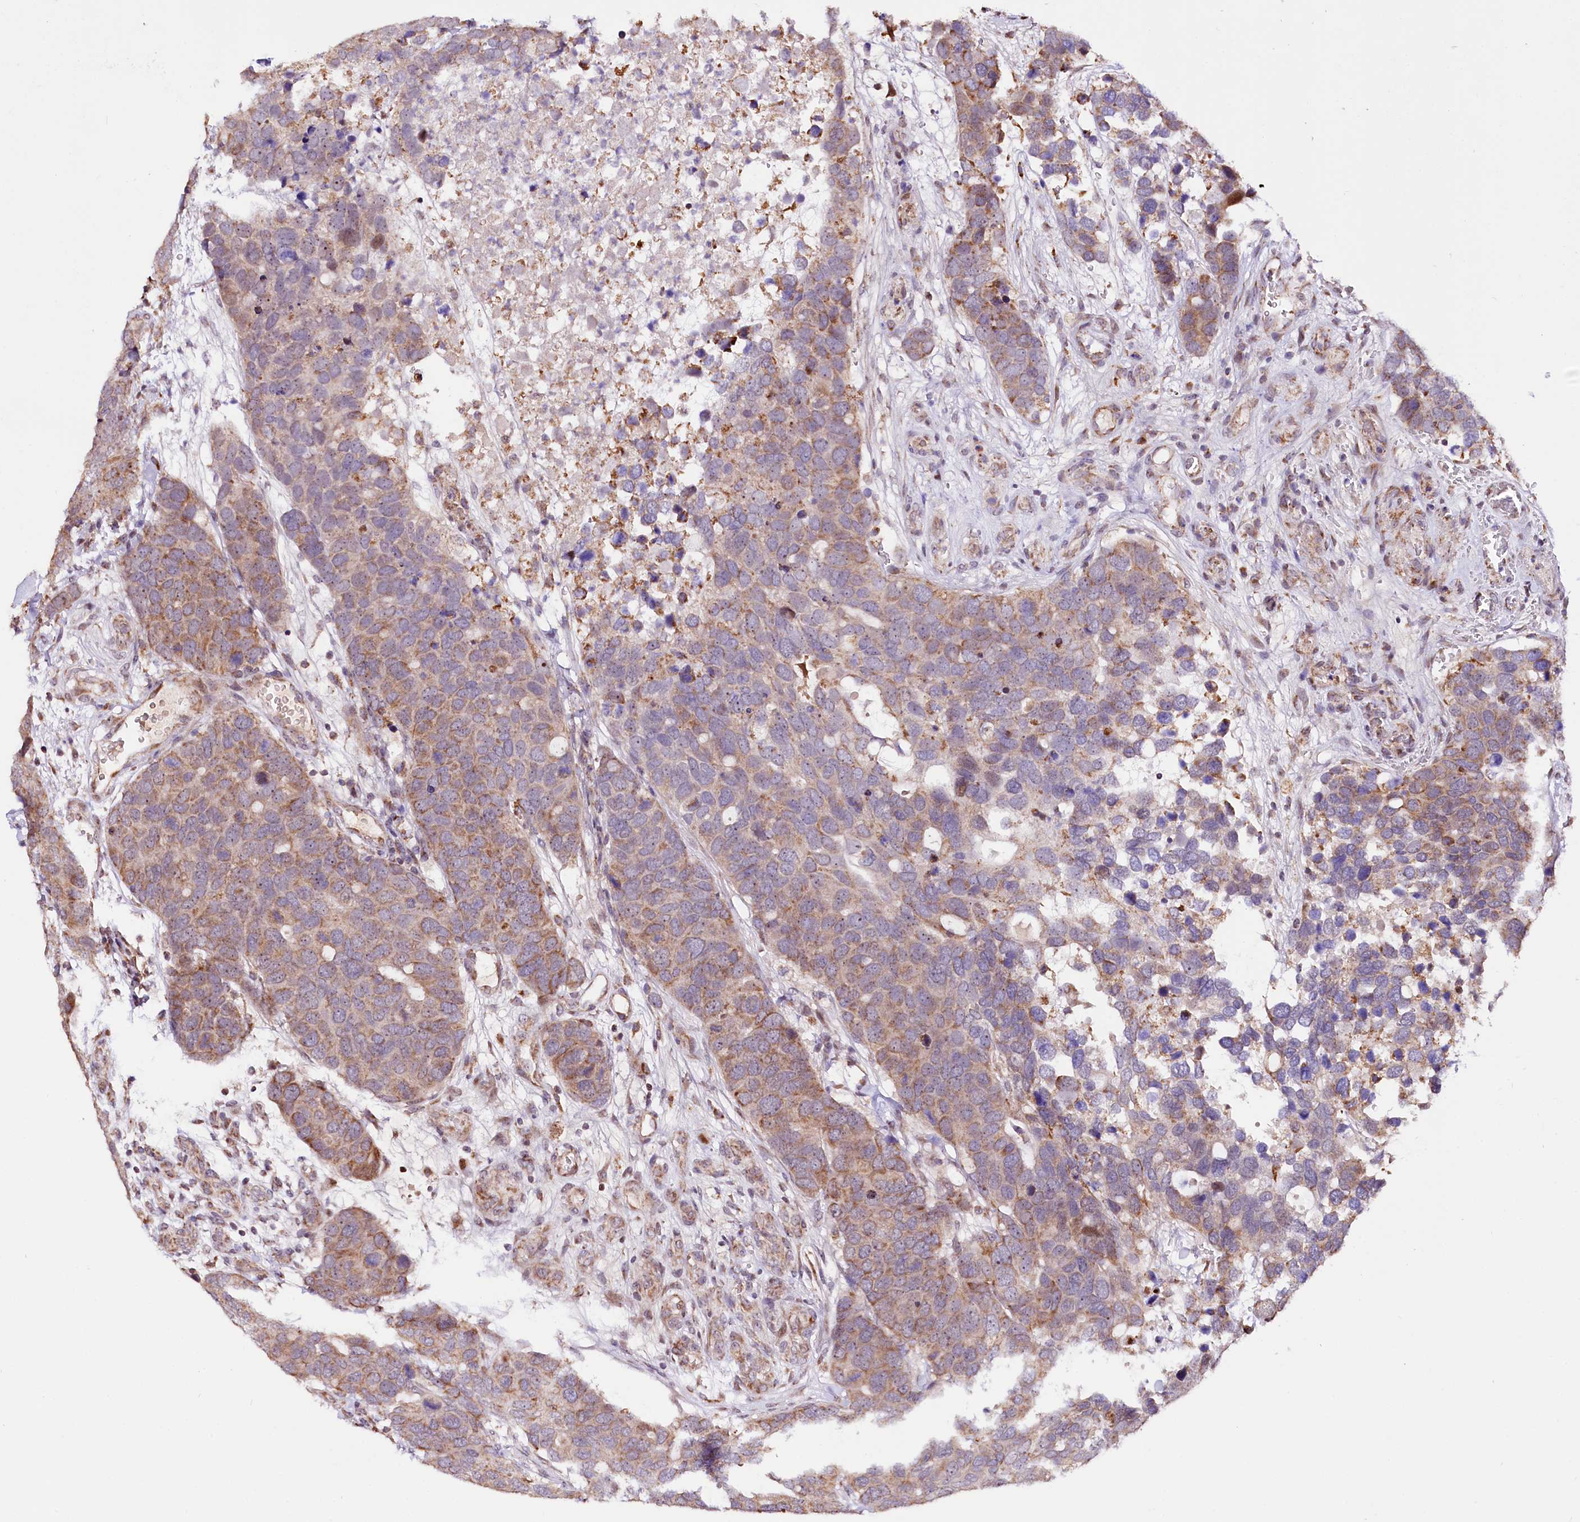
{"staining": {"intensity": "moderate", "quantity": ">75%", "location": "cytoplasmic/membranous"}, "tissue": "breast cancer", "cell_type": "Tumor cells", "image_type": "cancer", "snomed": [{"axis": "morphology", "description": "Duct carcinoma"}, {"axis": "topography", "description": "Breast"}], "caption": "The histopathology image exhibits a brown stain indicating the presence of a protein in the cytoplasmic/membranous of tumor cells in breast cancer (invasive ductal carcinoma).", "gene": "ST7", "patient": {"sex": "female", "age": 83}}